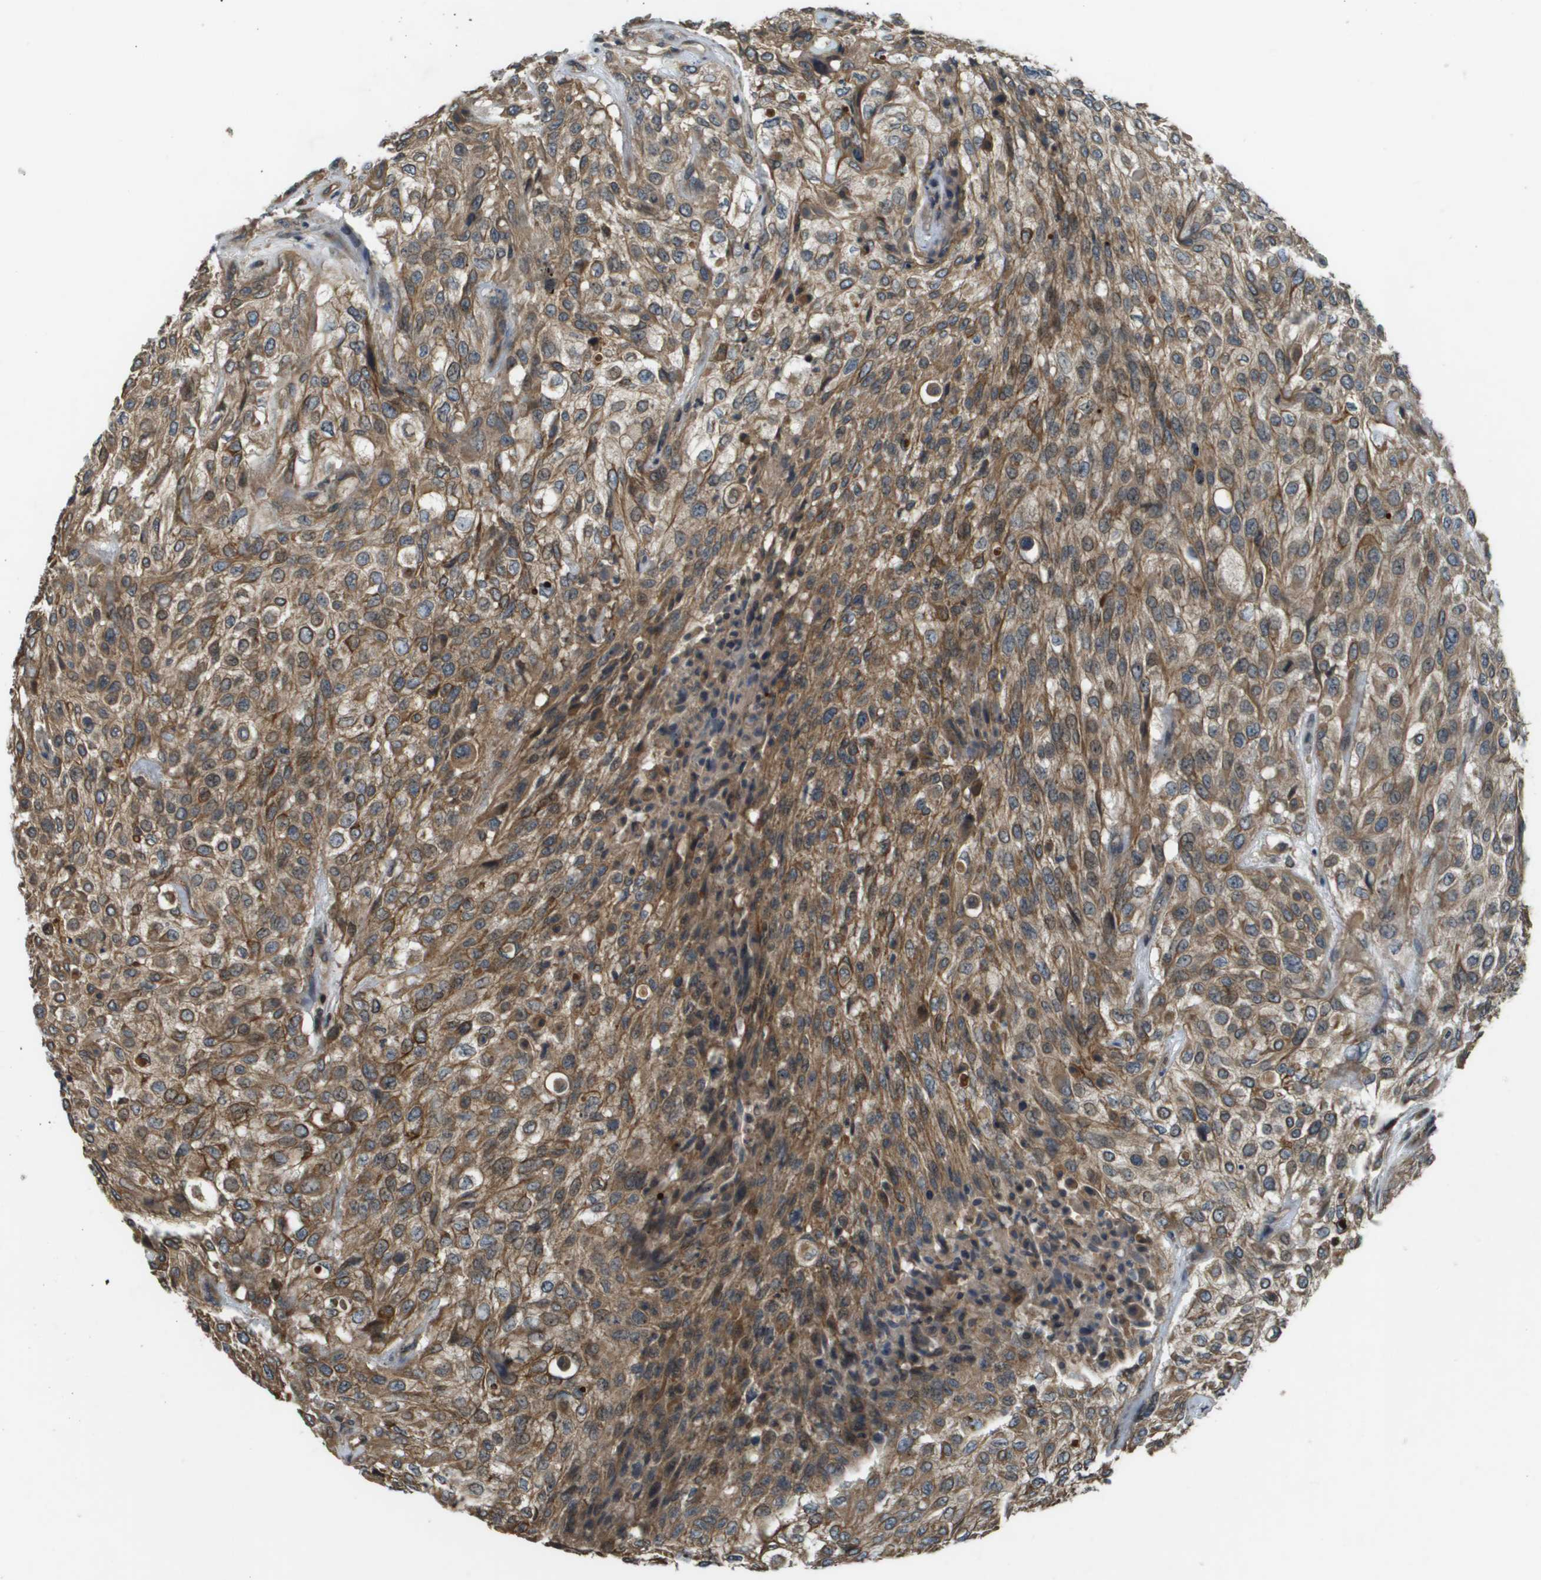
{"staining": {"intensity": "moderate", "quantity": ">75%", "location": "cytoplasmic/membranous"}, "tissue": "urothelial cancer", "cell_type": "Tumor cells", "image_type": "cancer", "snomed": [{"axis": "morphology", "description": "Urothelial carcinoma, High grade"}, {"axis": "topography", "description": "Urinary bladder"}], "caption": "Urothelial carcinoma (high-grade) was stained to show a protein in brown. There is medium levels of moderate cytoplasmic/membranous staining in about >75% of tumor cells. (IHC, brightfield microscopy, high magnification).", "gene": "CDKN2C", "patient": {"sex": "male", "age": 57}}